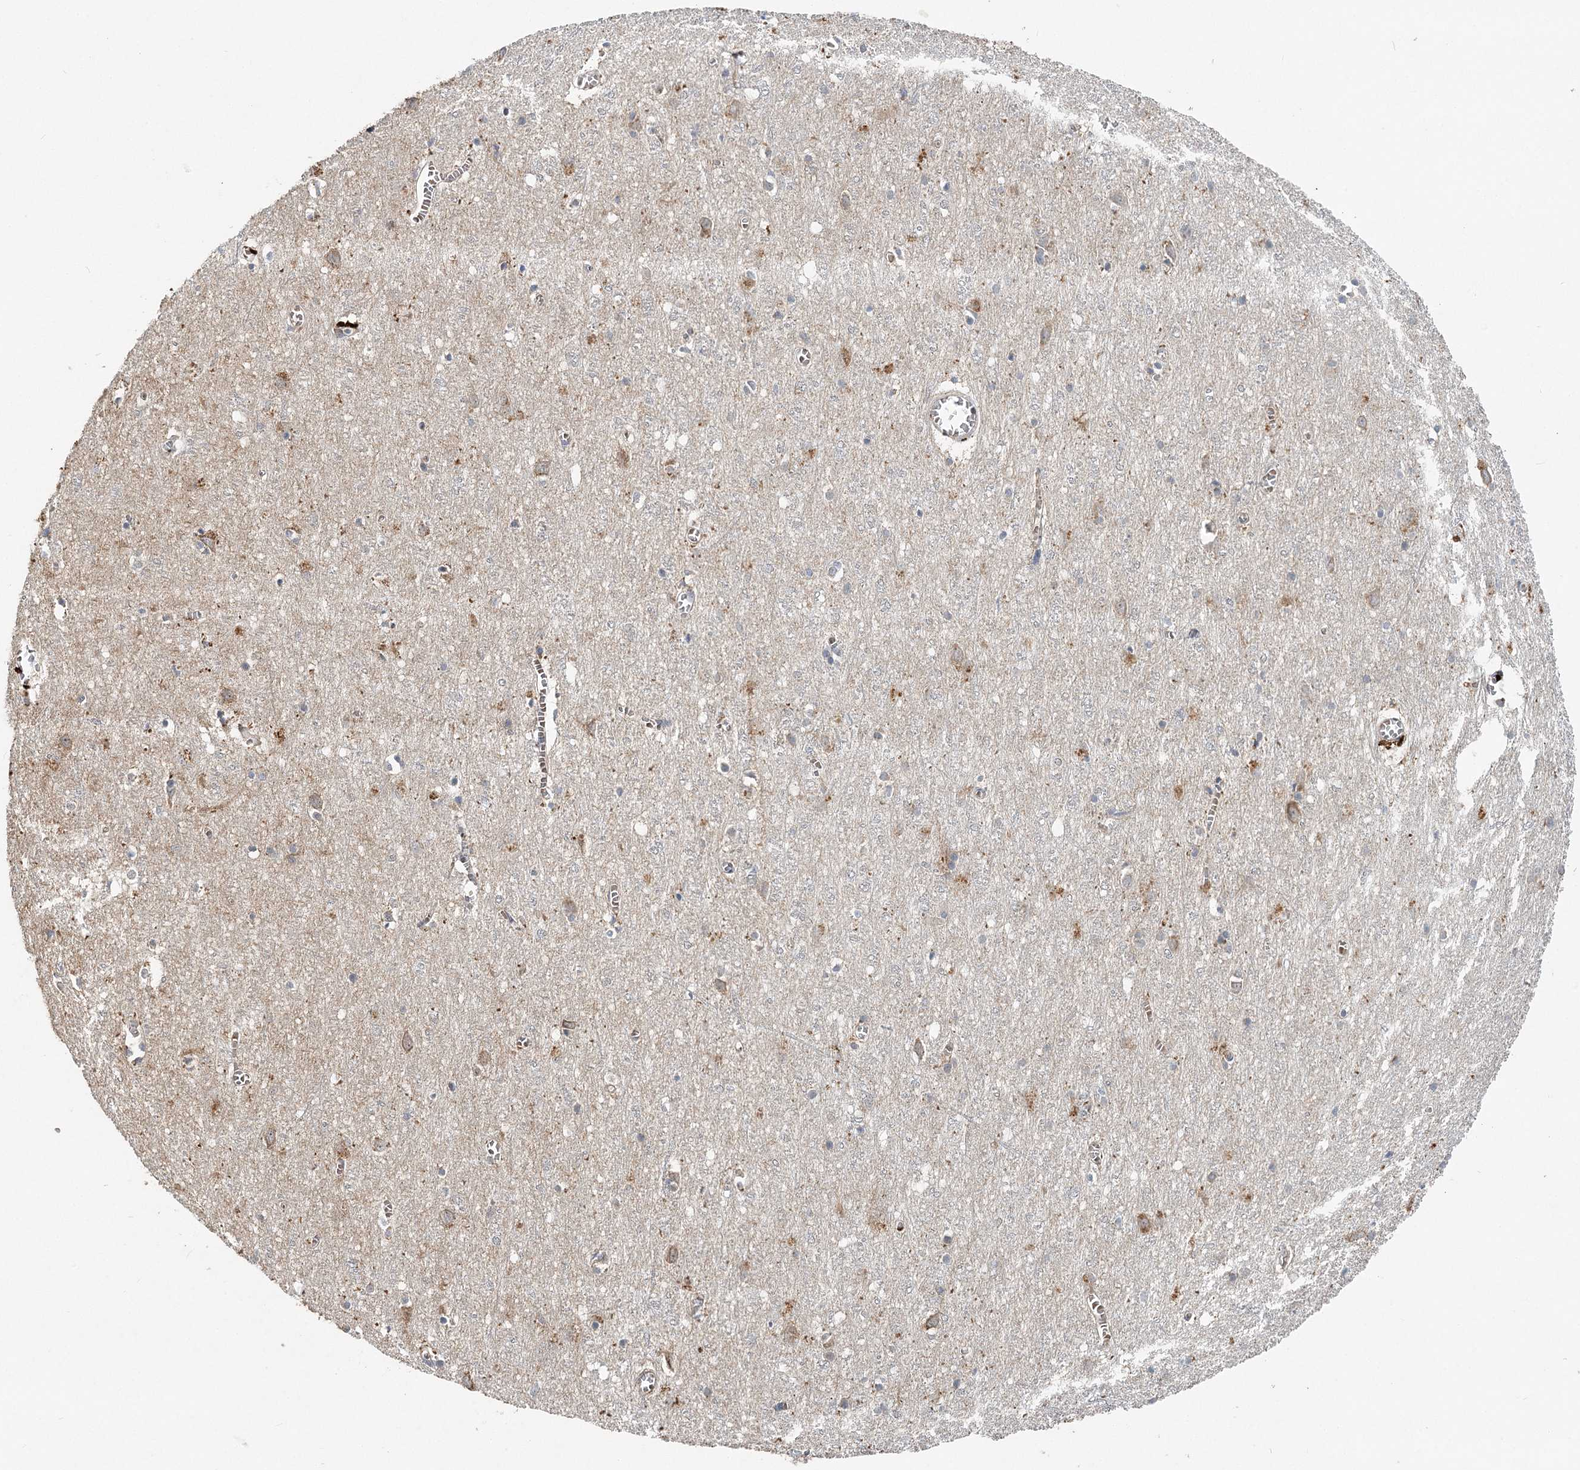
{"staining": {"intensity": "negative", "quantity": "none", "location": "none"}, "tissue": "cerebral cortex", "cell_type": "Endothelial cells", "image_type": "normal", "snomed": [{"axis": "morphology", "description": "Normal tissue, NOS"}, {"axis": "topography", "description": "Cerebral cortex"}], "caption": "High magnification brightfield microscopy of unremarkable cerebral cortex stained with DAB (brown) and counterstained with hematoxylin (blue): endothelial cells show no significant staining. (DAB immunohistochemistry visualized using brightfield microscopy, high magnification).", "gene": "PYROXD2", "patient": {"sex": "female", "age": 64}}